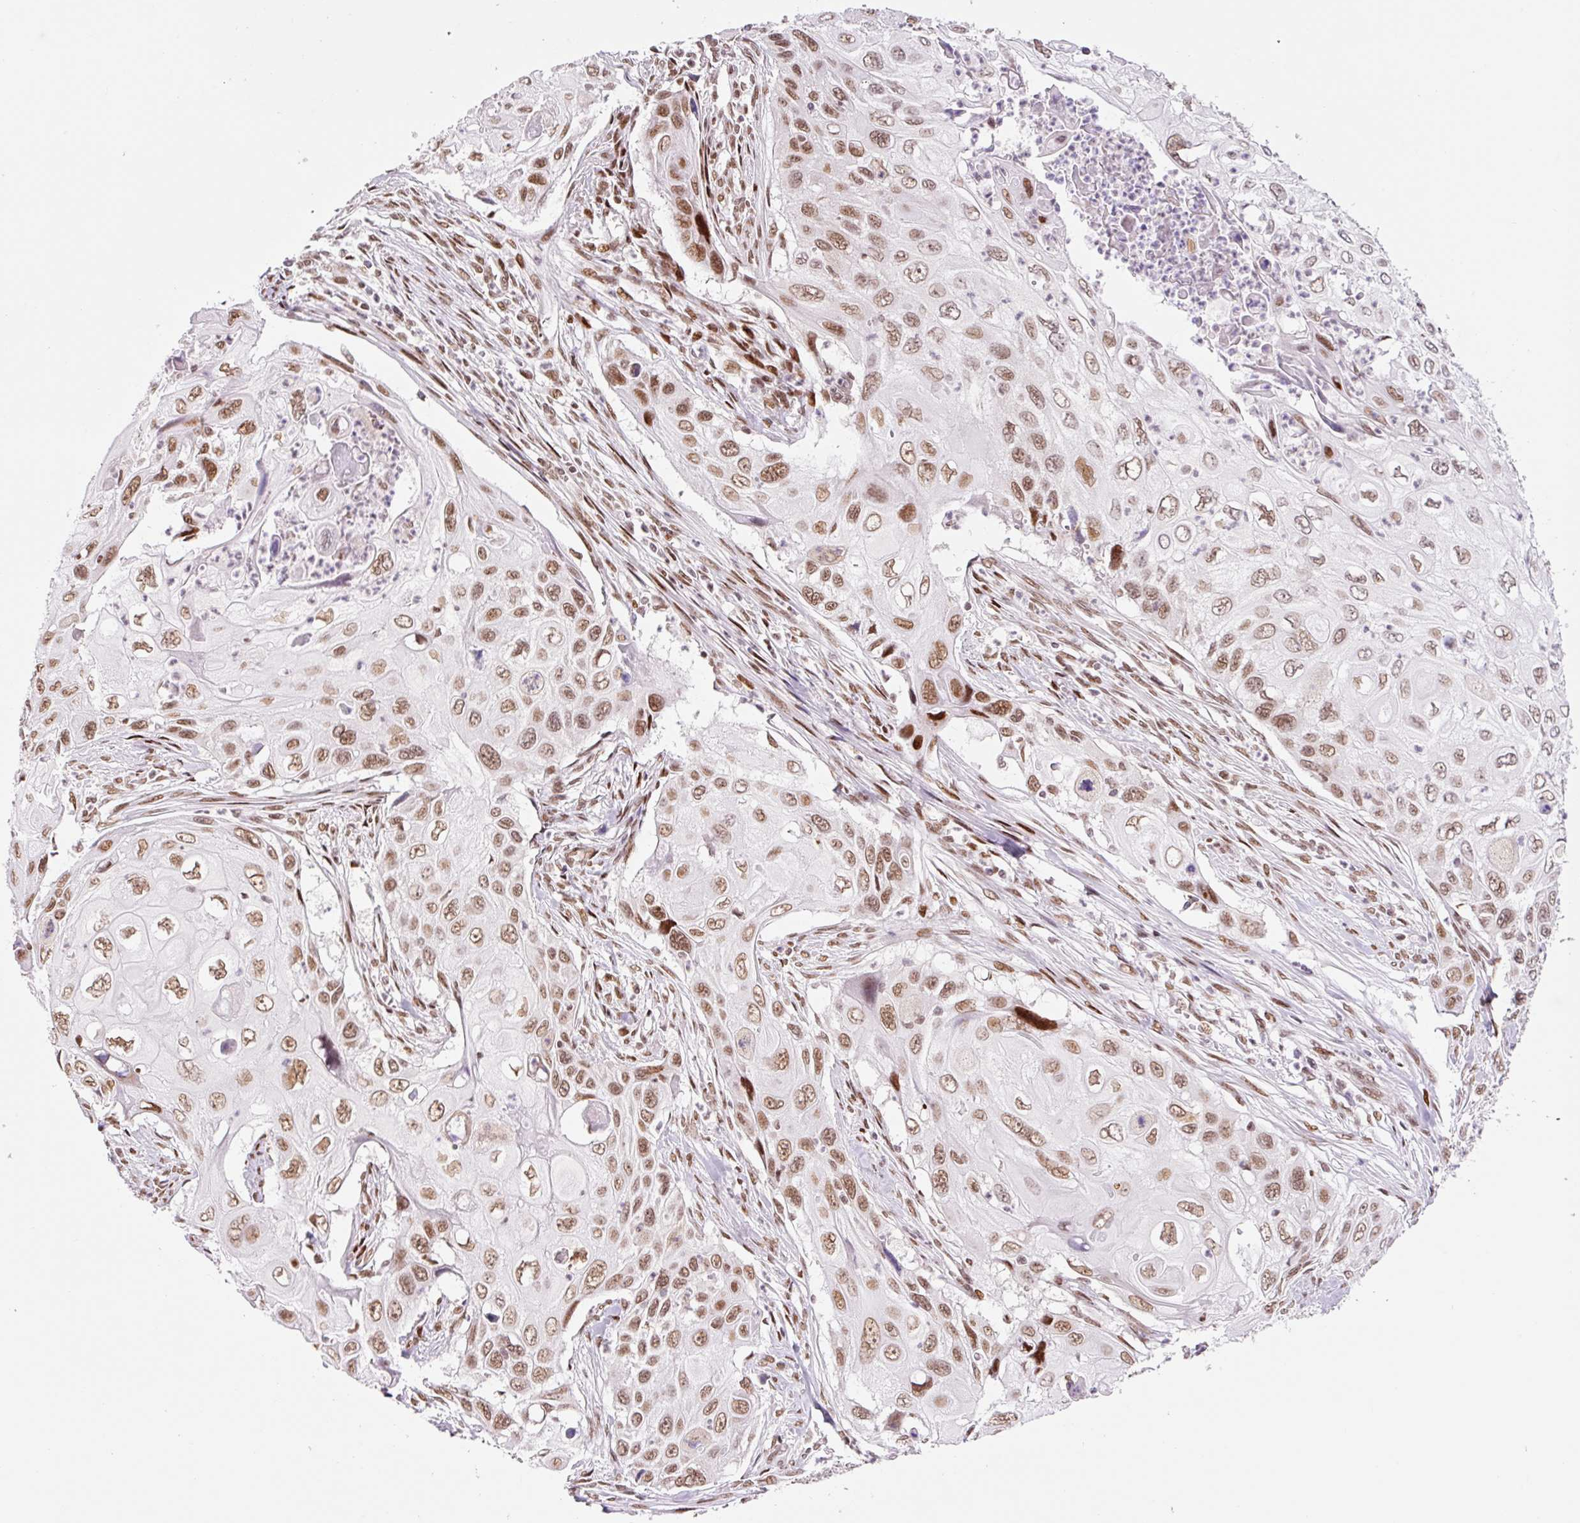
{"staining": {"intensity": "moderate", "quantity": ">75%", "location": "nuclear"}, "tissue": "cervical cancer", "cell_type": "Tumor cells", "image_type": "cancer", "snomed": [{"axis": "morphology", "description": "Squamous cell carcinoma, NOS"}, {"axis": "topography", "description": "Cervix"}], "caption": "DAB (3,3'-diaminobenzidine) immunohistochemical staining of human squamous cell carcinoma (cervical) demonstrates moderate nuclear protein positivity in about >75% of tumor cells. (Brightfield microscopy of DAB IHC at high magnification).", "gene": "CCNL2", "patient": {"sex": "female", "age": 70}}